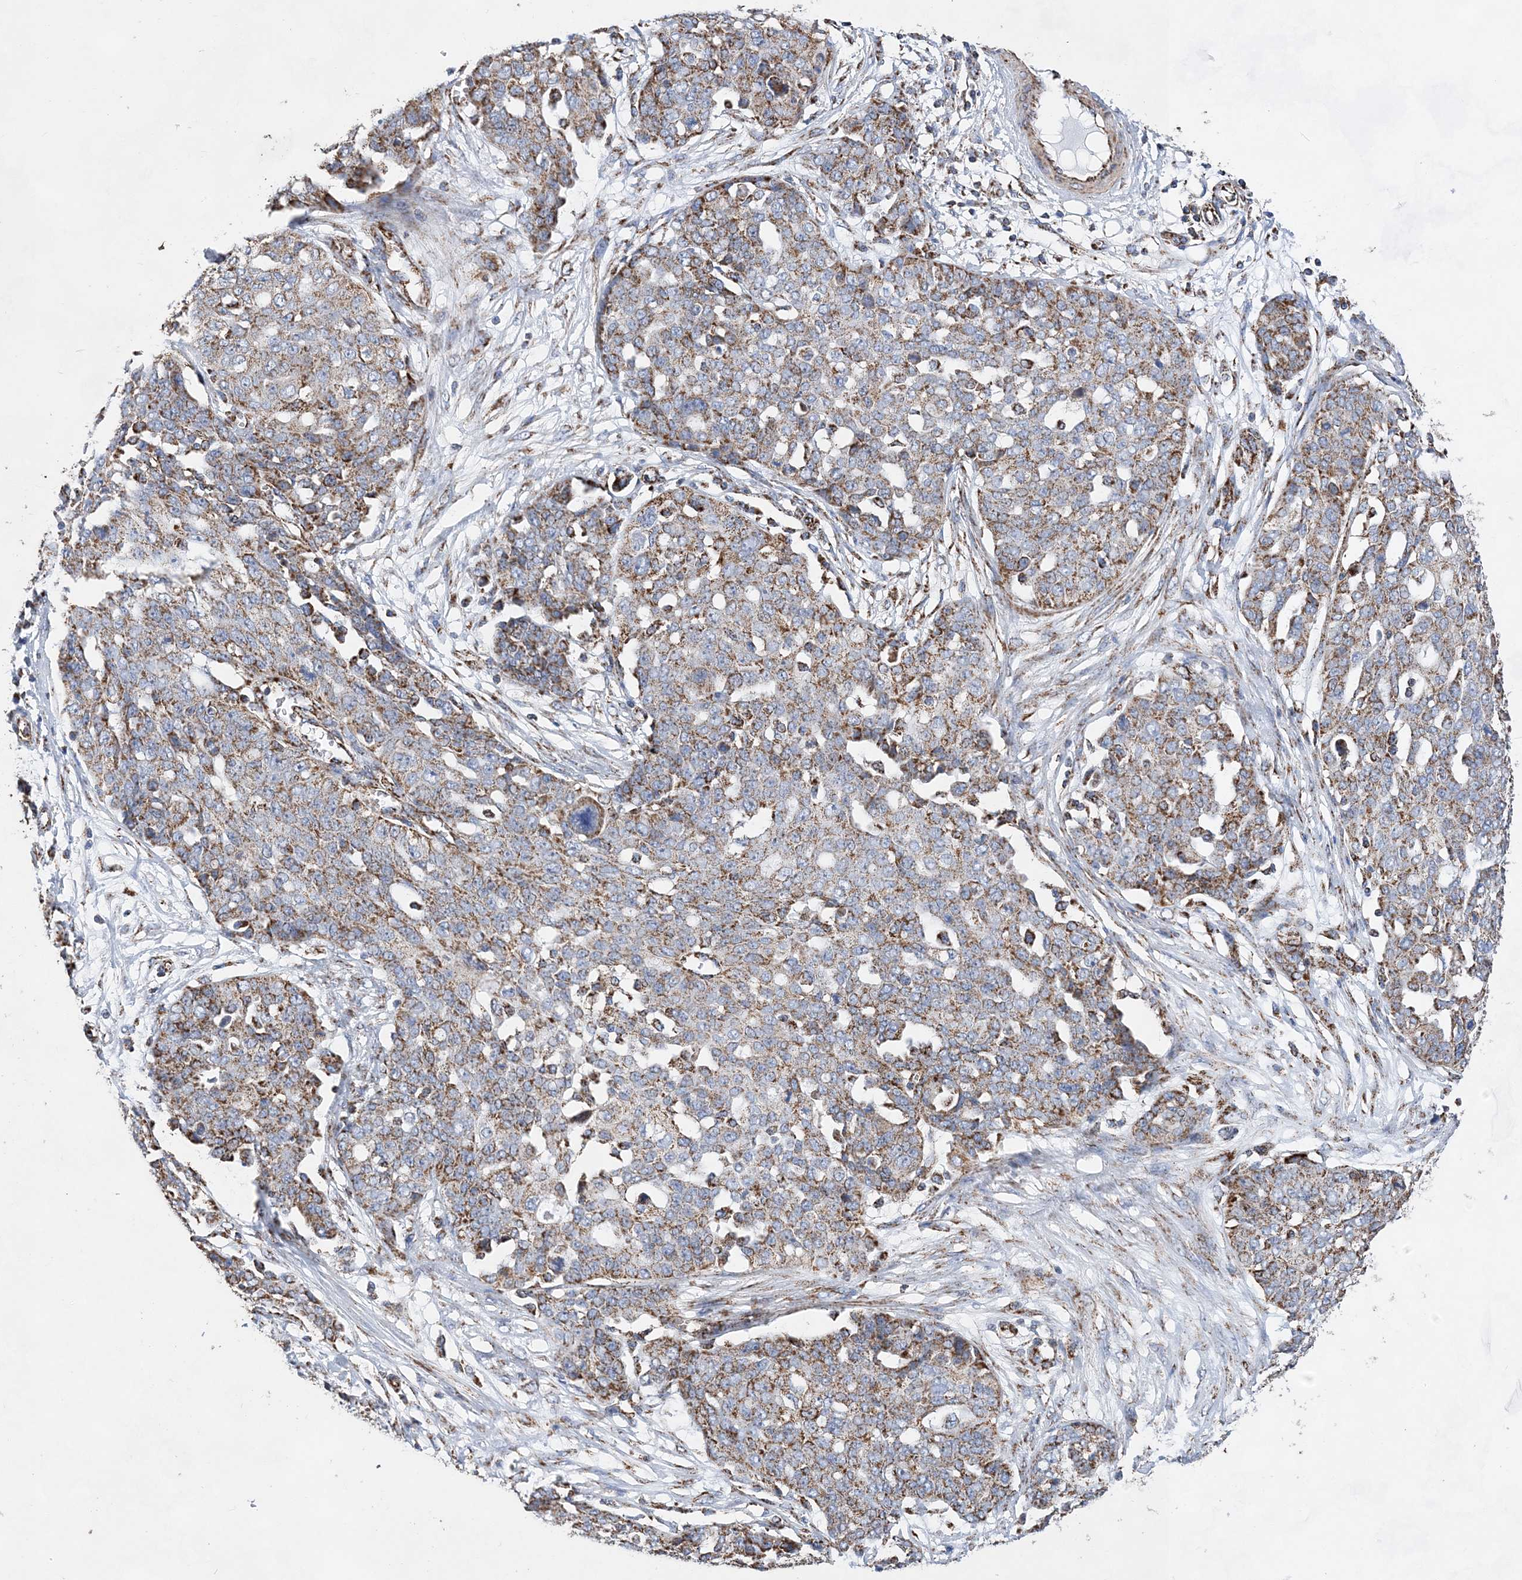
{"staining": {"intensity": "moderate", "quantity": ">75%", "location": "cytoplasmic/membranous"}, "tissue": "ovarian cancer", "cell_type": "Tumor cells", "image_type": "cancer", "snomed": [{"axis": "morphology", "description": "Cystadenocarcinoma, serous, NOS"}, {"axis": "topography", "description": "Soft tissue"}, {"axis": "topography", "description": "Ovary"}], "caption": "Immunohistochemical staining of human ovarian cancer (serous cystadenocarcinoma) shows moderate cytoplasmic/membranous protein positivity in approximately >75% of tumor cells.", "gene": "ACOT9", "patient": {"sex": "female", "age": 57}}